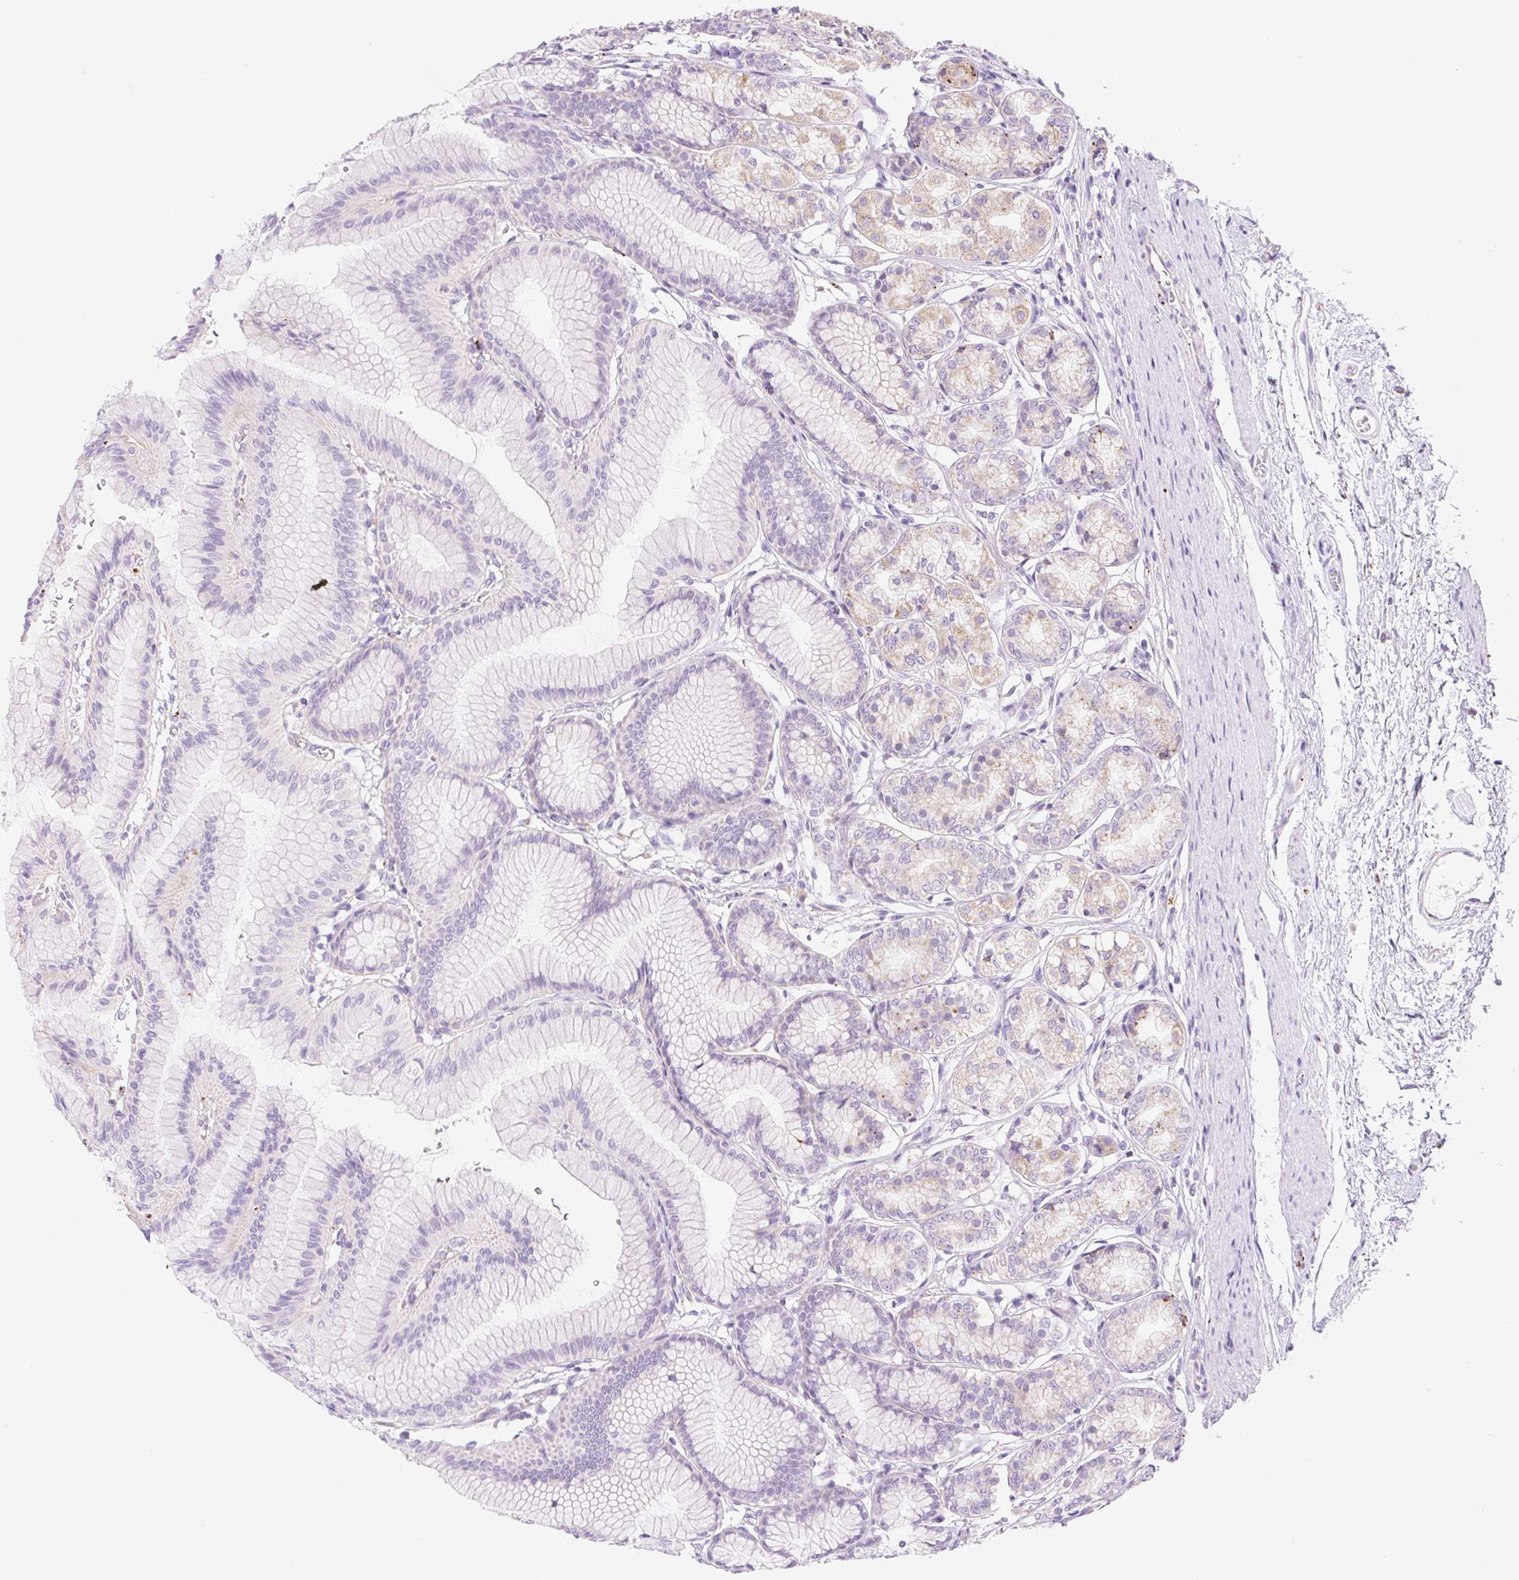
{"staining": {"intensity": "moderate", "quantity": "<25%", "location": "cytoplasmic/membranous"}, "tissue": "stomach", "cell_type": "Glandular cells", "image_type": "normal", "snomed": [{"axis": "morphology", "description": "Normal tissue, NOS"}, {"axis": "morphology", "description": "Adenocarcinoma, NOS"}, {"axis": "morphology", "description": "Adenocarcinoma, High grade"}, {"axis": "topography", "description": "Stomach, upper"}, {"axis": "topography", "description": "Stomach"}], "caption": "About <25% of glandular cells in benign human stomach show moderate cytoplasmic/membranous protein expression as visualized by brown immunohistochemical staining.", "gene": "CLEC3A", "patient": {"sex": "female", "age": 65}}